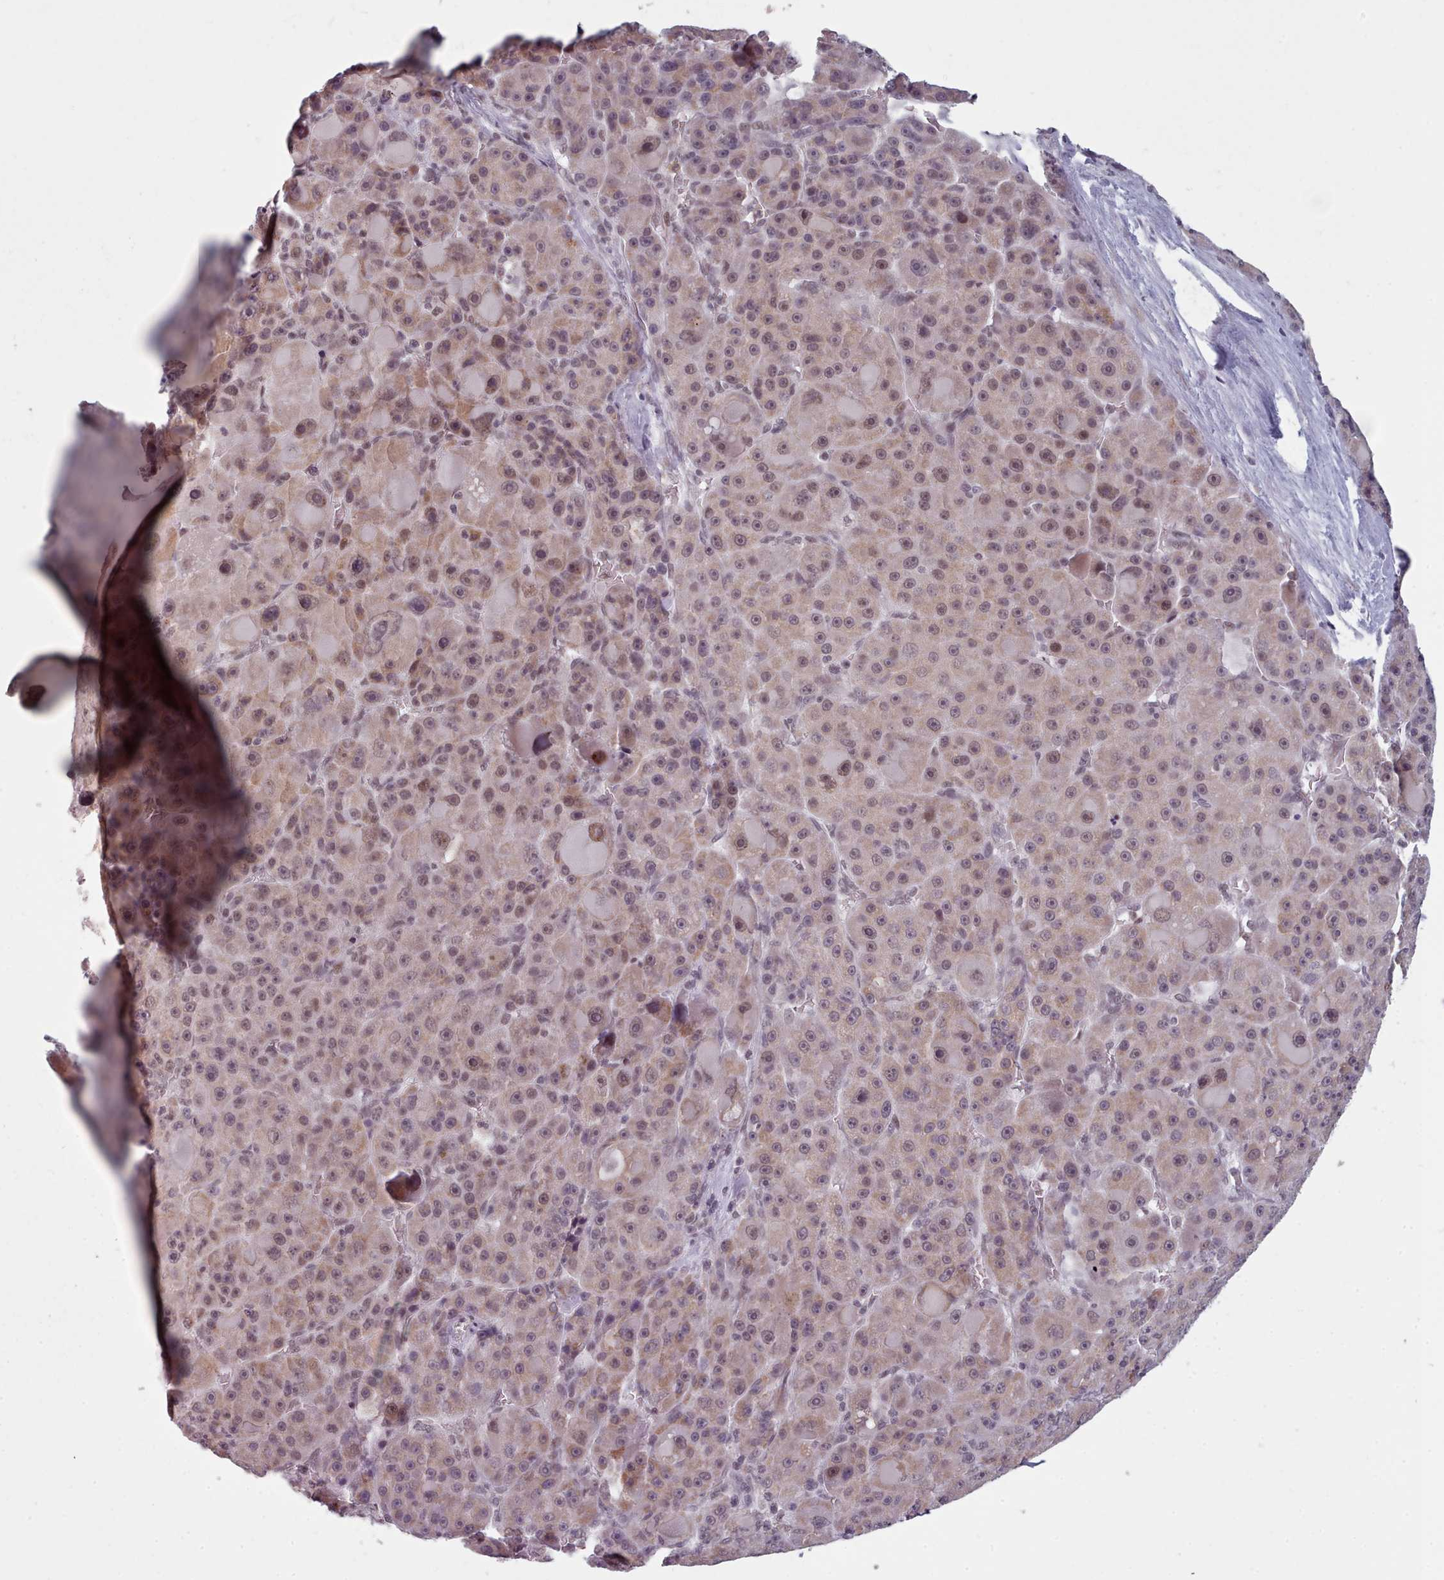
{"staining": {"intensity": "moderate", "quantity": ">75%", "location": "nuclear"}, "tissue": "liver cancer", "cell_type": "Tumor cells", "image_type": "cancer", "snomed": [{"axis": "morphology", "description": "Carcinoma, Hepatocellular, NOS"}, {"axis": "topography", "description": "Liver"}], "caption": "Tumor cells display medium levels of moderate nuclear expression in approximately >75% of cells in liver cancer. (brown staining indicates protein expression, while blue staining denotes nuclei).", "gene": "SRSF9", "patient": {"sex": "male", "age": 76}}